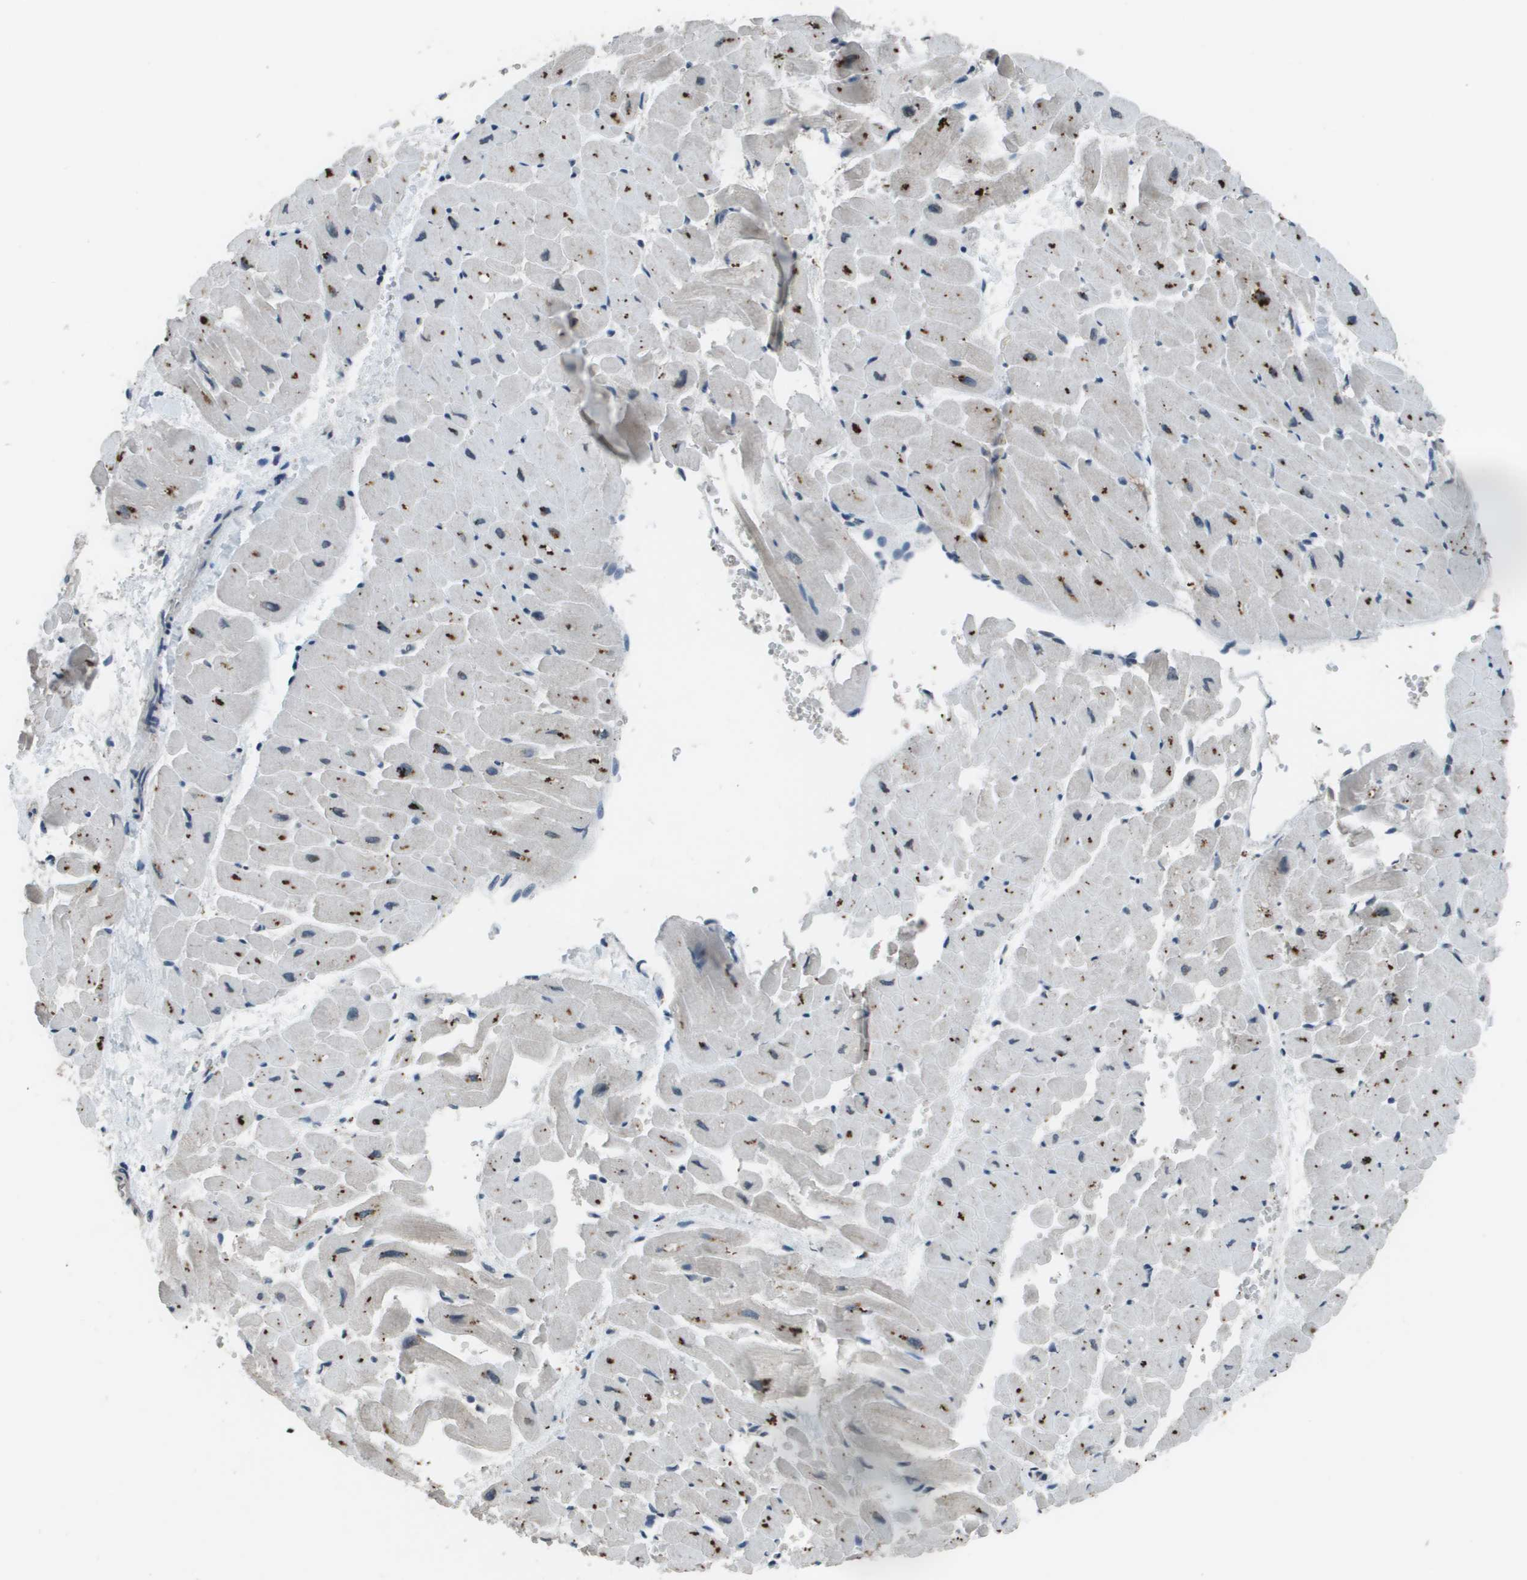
{"staining": {"intensity": "moderate", "quantity": "25%-75%", "location": "cytoplasmic/membranous"}, "tissue": "heart muscle", "cell_type": "Cardiomyocytes", "image_type": "normal", "snomed": [{"axis": "morphology", "description": "Normal tissue, NOS"}, {"axis": "topography", "description": "Heart"}], "caption": "Immunohistochemical staining of benign heart muscle demonstrates 25%-75% levels of moderate cytoplasmic/membranous protein positivity in approximately 25%-75% of cardiomyocytes. The protein of interest is shown in brown color, while the nuclei are stained blue.", "gene": "GOSR2", "patient": {"sex": "male", "age": 45}}